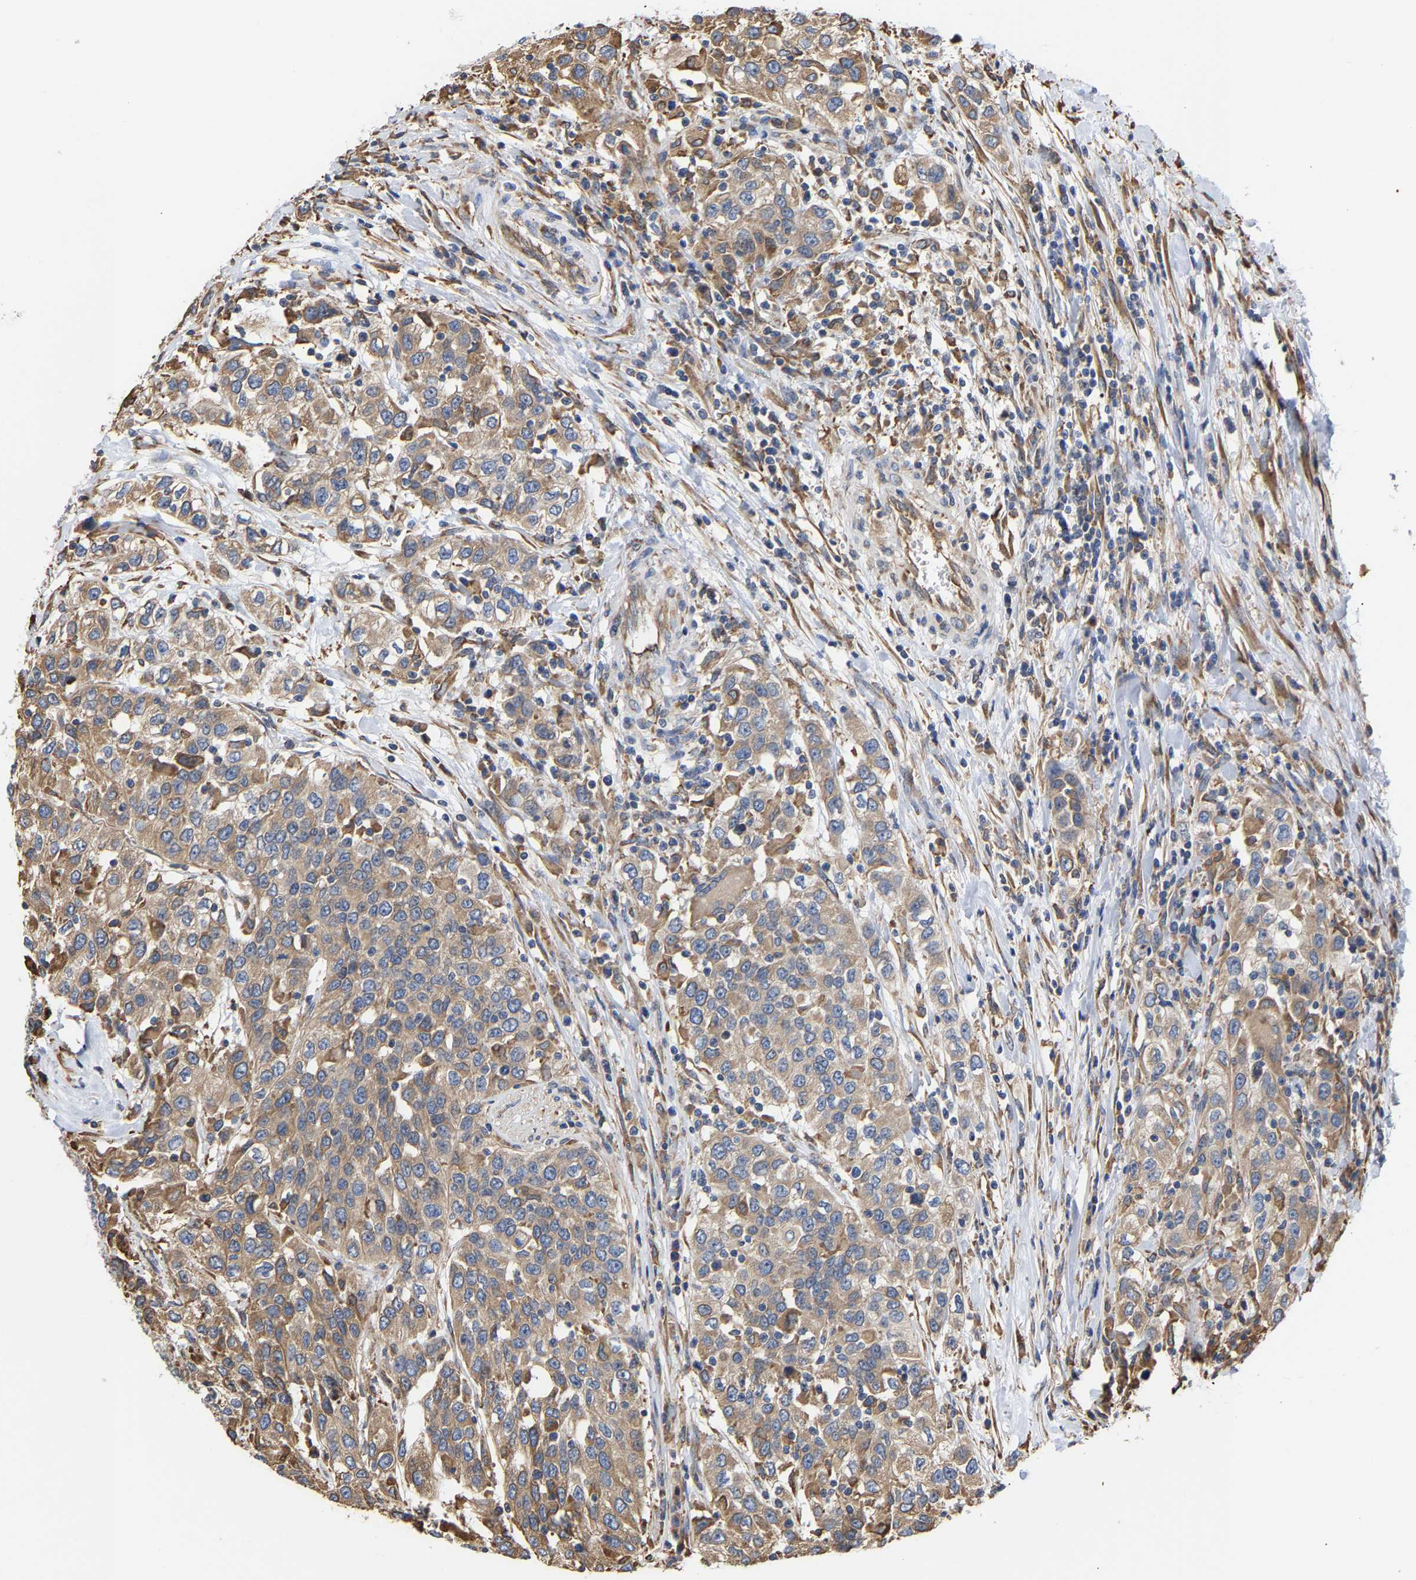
{"staining": {"intensity": "weak", "quantity": ">75%", "location": "cytoplasmic/membranous"}, "tissue": "urothelial cancer", "cell_type": "Tumor cells", "image_type": "cancer", "snomed": [{"axis": "morphology", "description": "Urothelial carcinoma, High grade"}, {"axis": "topography", "description": "Urinary bladder"}], "caption": "Immunohistochemistry of urothelial carcinoma (high-grade) displays low levels of weak cytoplasmic/membranous staining in about >75% of tumor cells.", "gene": "ARAP1", "patient": {"sex": "female", "age": 80}}